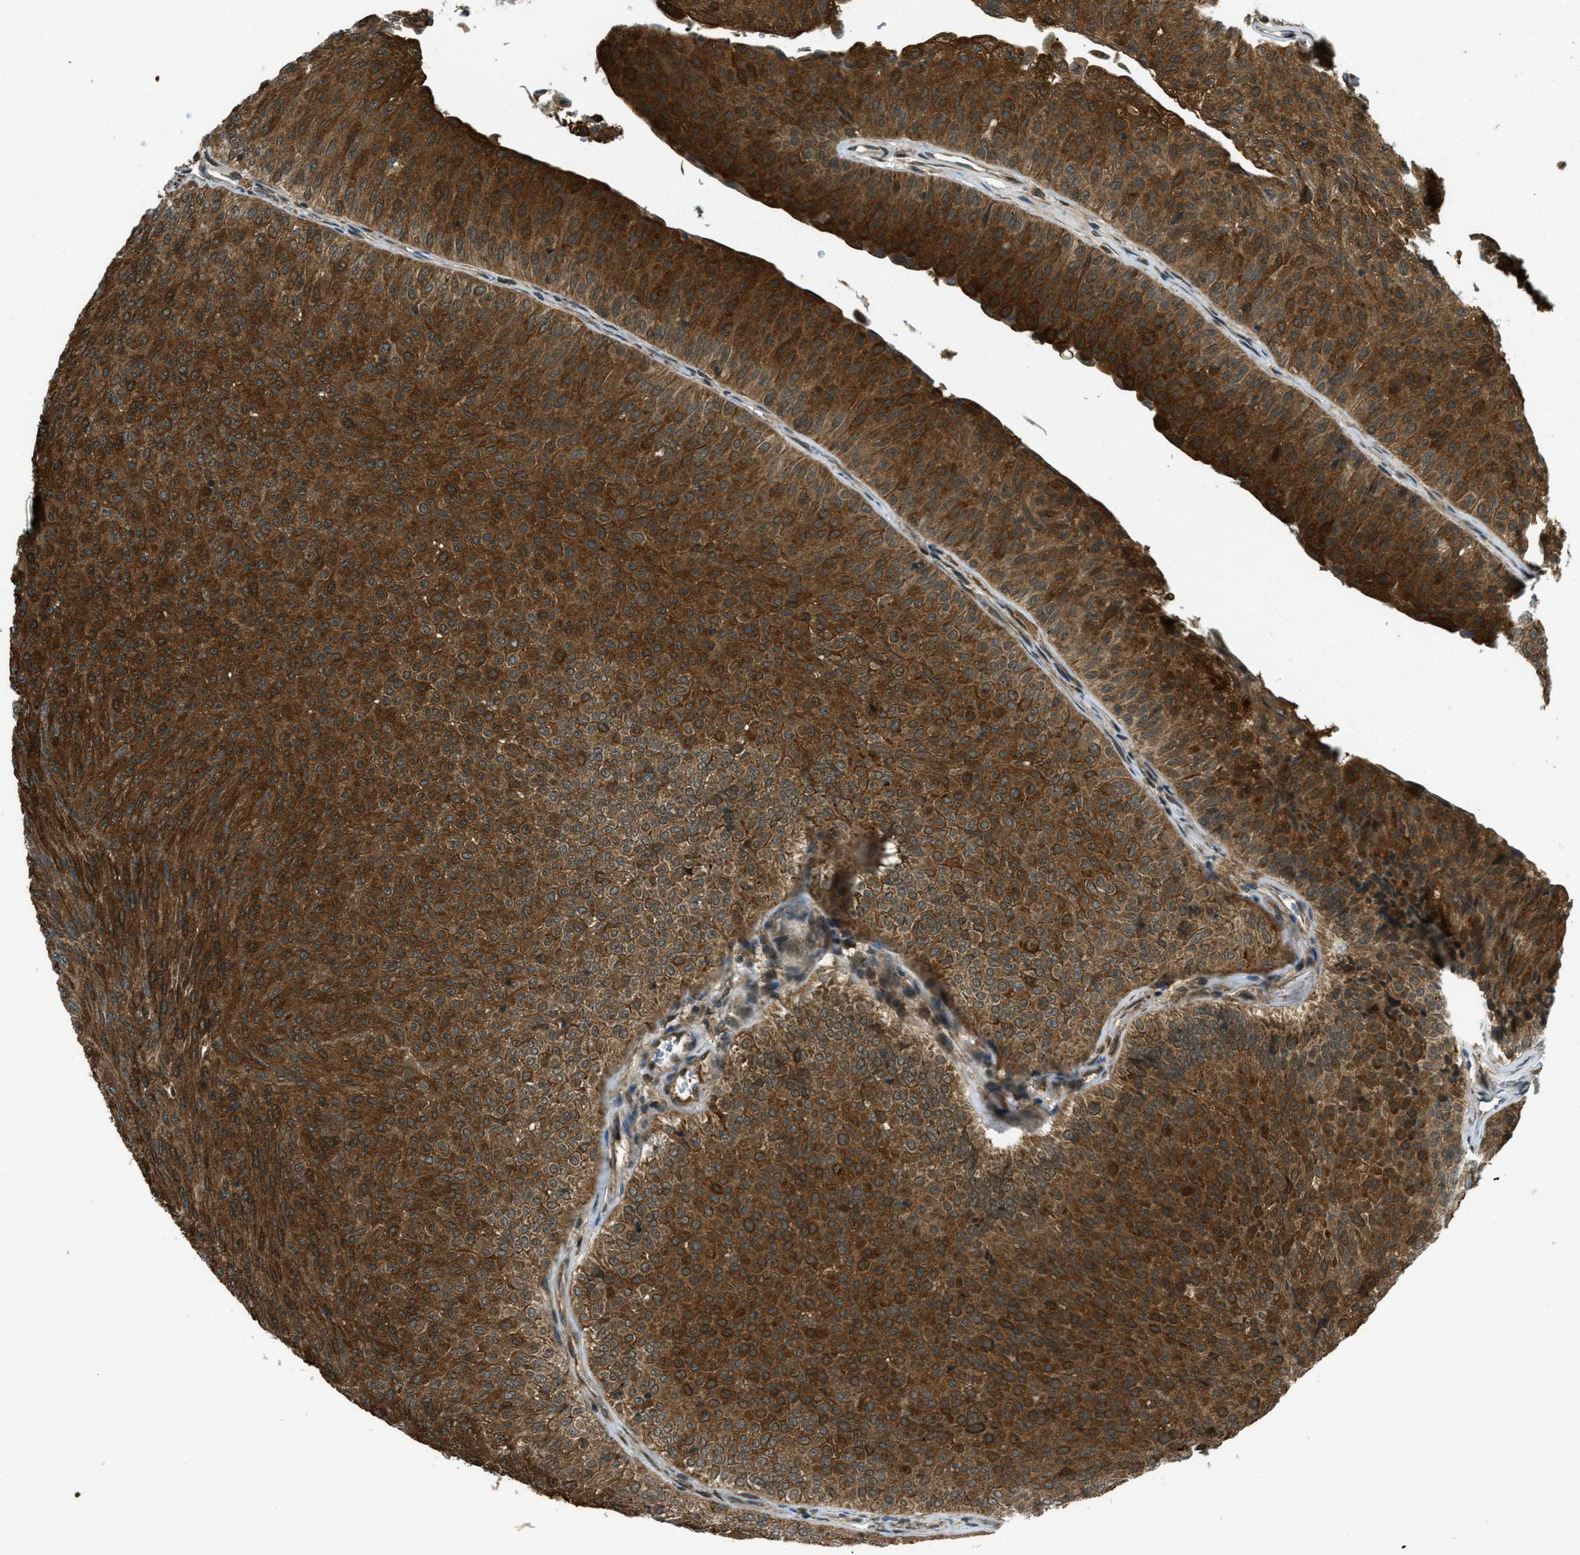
{"staining": {"intensity": "strong", "quantity": ">75%", "location": "cytoplasmic/membranous"}, "tissue": "urothelial cancer", "cell_type": "Tumor cells", "image_type": "cancer", "snomed": [{"axis": "morphology", "description": "Urothelial carcinoma, Low grade"}, {"axis": "topography", "description": "Urinary bladder"}], "caption": "Approximately >75% of tumor cells in human urothelial carcinoma (low-grade) show strong cytoplasmic/membranous protein staining as visualized by brown immunohistochemical staining.", "gene": "EIF2AK3", "patient": {"sex": "male", "age": 78}}